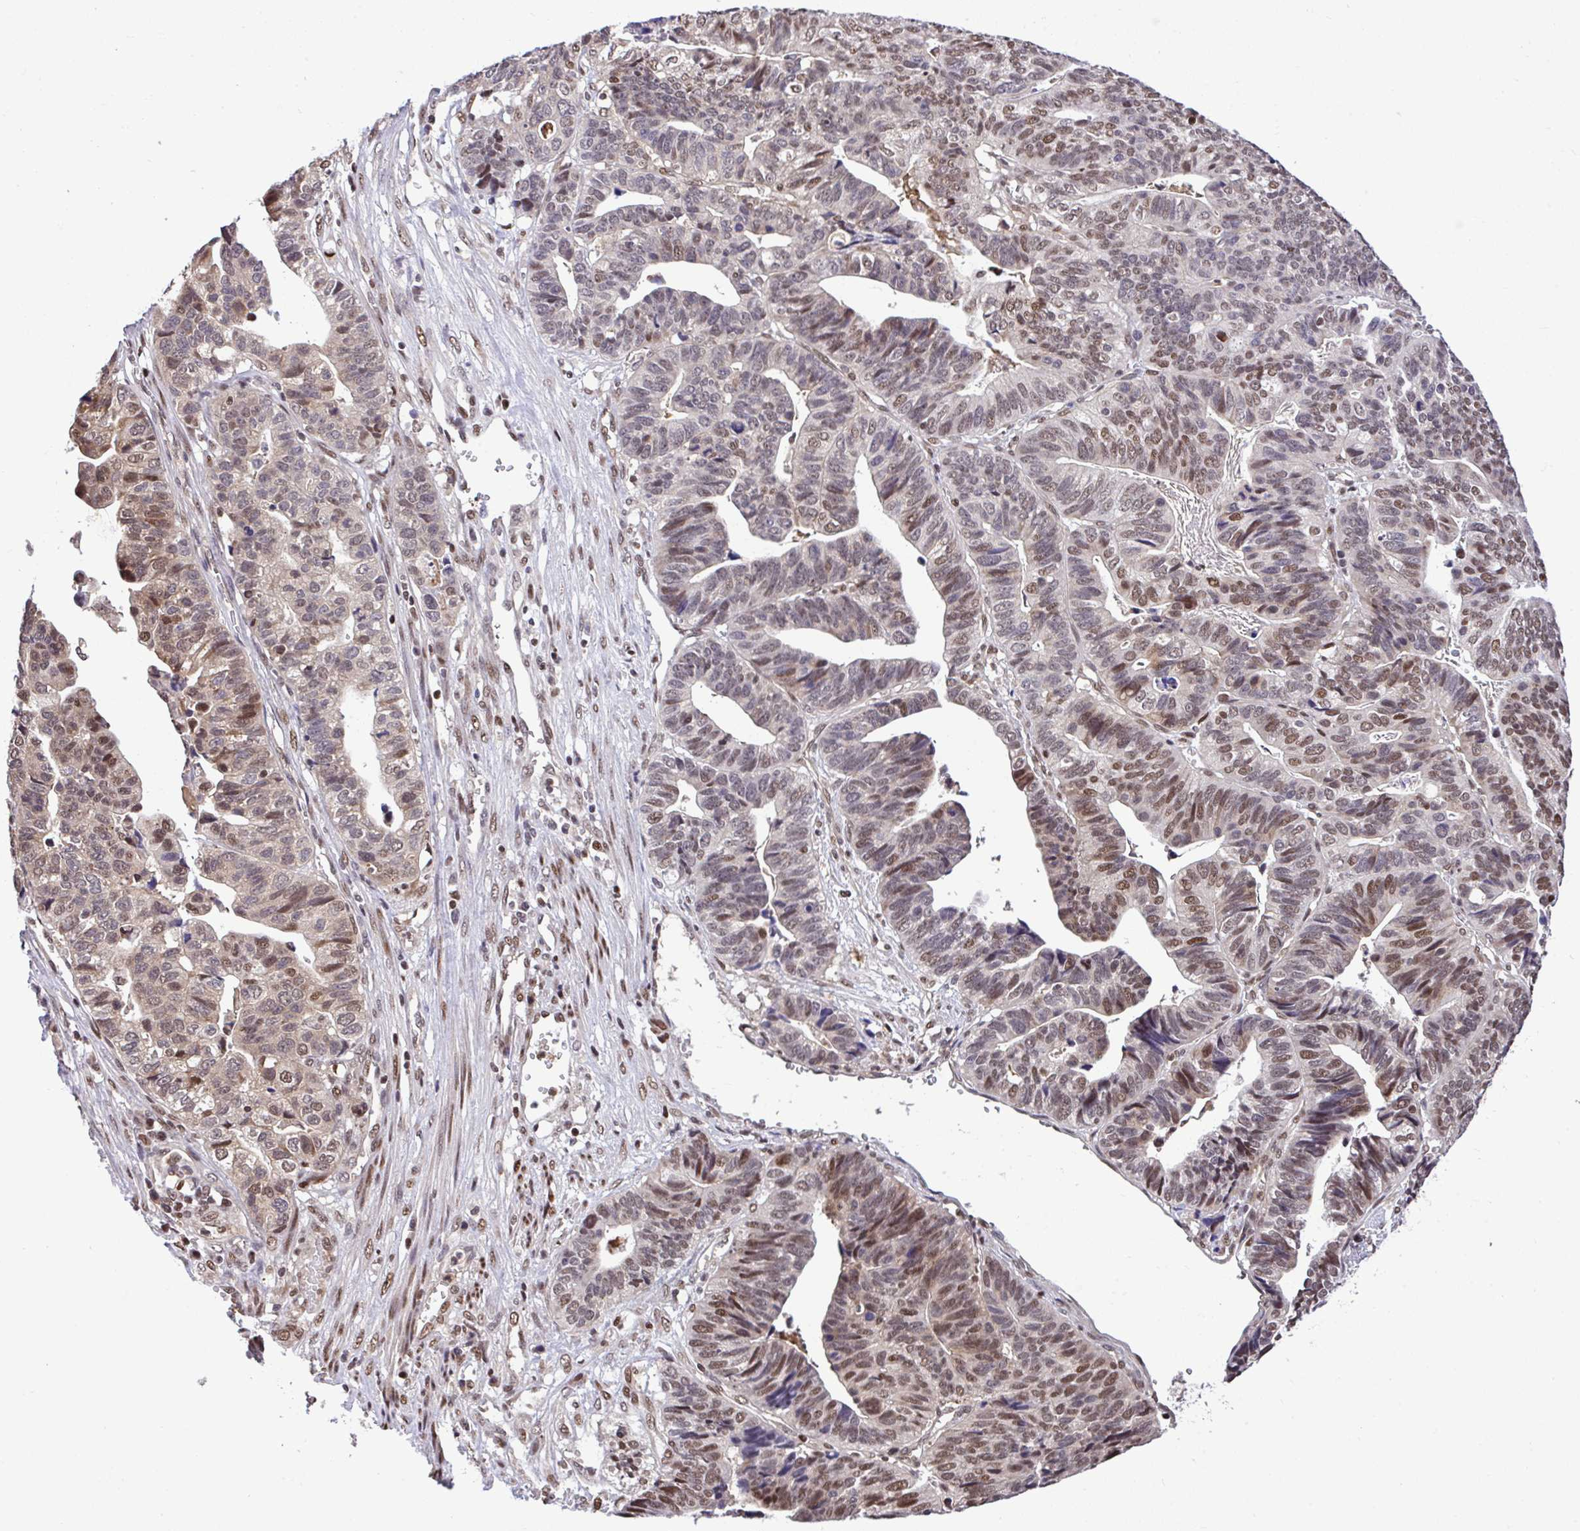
{"staining": {"intensity": "moderate", "quantity": "25%-75%", "location": "nuclear"}, "tissue": "stomach cancer", "cell_type": "Tumor cells", "image_type": "cancer", "snomed": [{"axis": "morphology", "description": "Adenocarcinoma, NOS"}, {"axis": "topography", "description": "Stomach, upper"}], "caption": "High-magnification brightfield microscopy of stomach cancer stained with DAB (brown) and counterstained with hematoxylin (blue). tumor cells exhibit moderate nuclear staining is appreciated in approximately25%-75% of cells.", "gene": "GLIS3", "patient": {"sex": "female", "age": 67}}